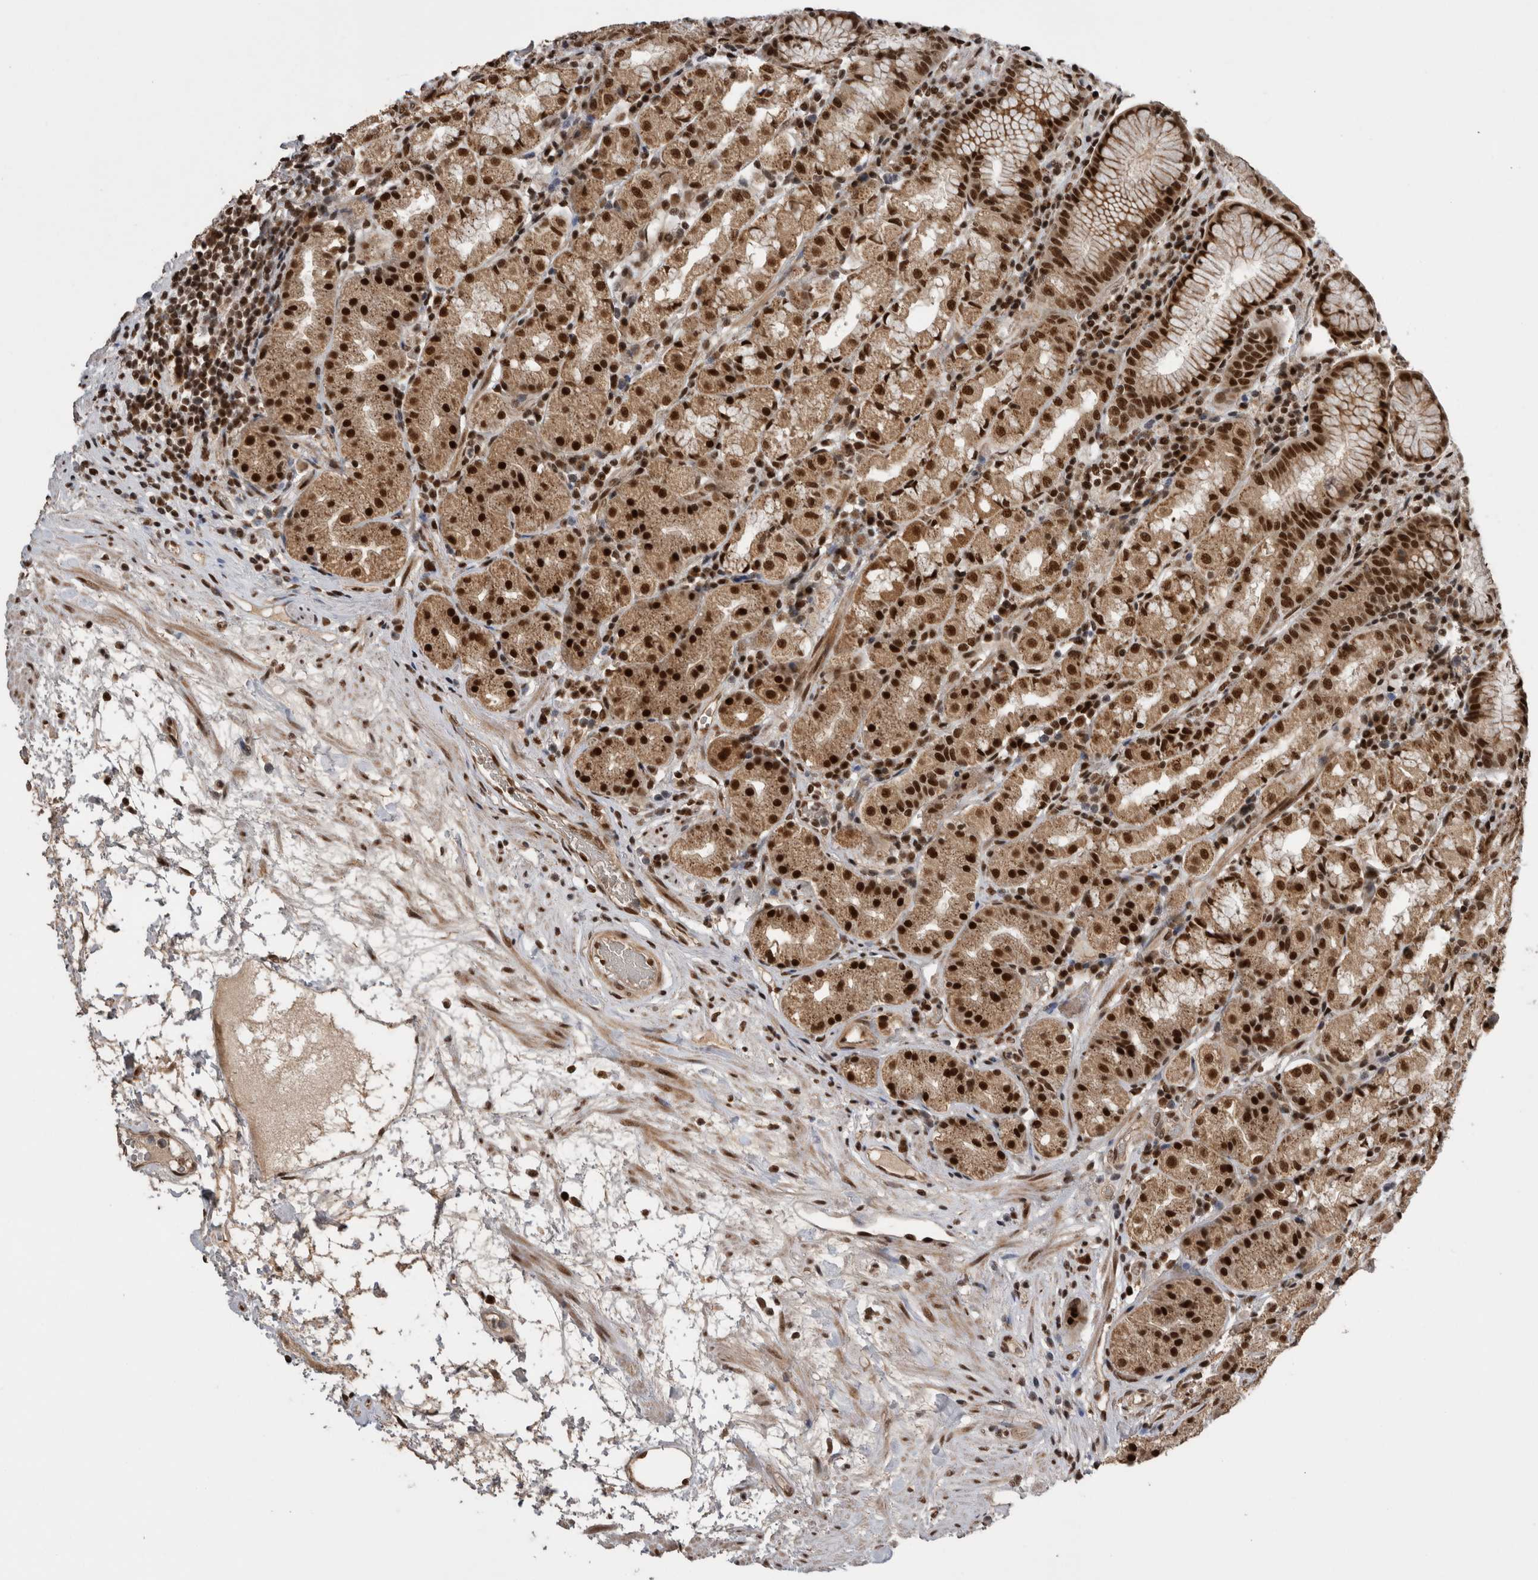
{"staining": {"intensity": "strong", "quantity": ">75%", "location": "nuclear"}, "tissue": "stomach", "cell_type": "Glandular cells", "image_type": "normal", "snomed": [{"axis": "morphology", "description": "Normal tissue, NOS"}, {"axis": "topography", "description": "Stomach, lower"}], "caption": "Protein expression analysis of normal stomach displays strong nuclear positivity in approximately >75% of glandular cells.", "gene": "CPSF2", "patient": {"sex": "female", "age": 56}}